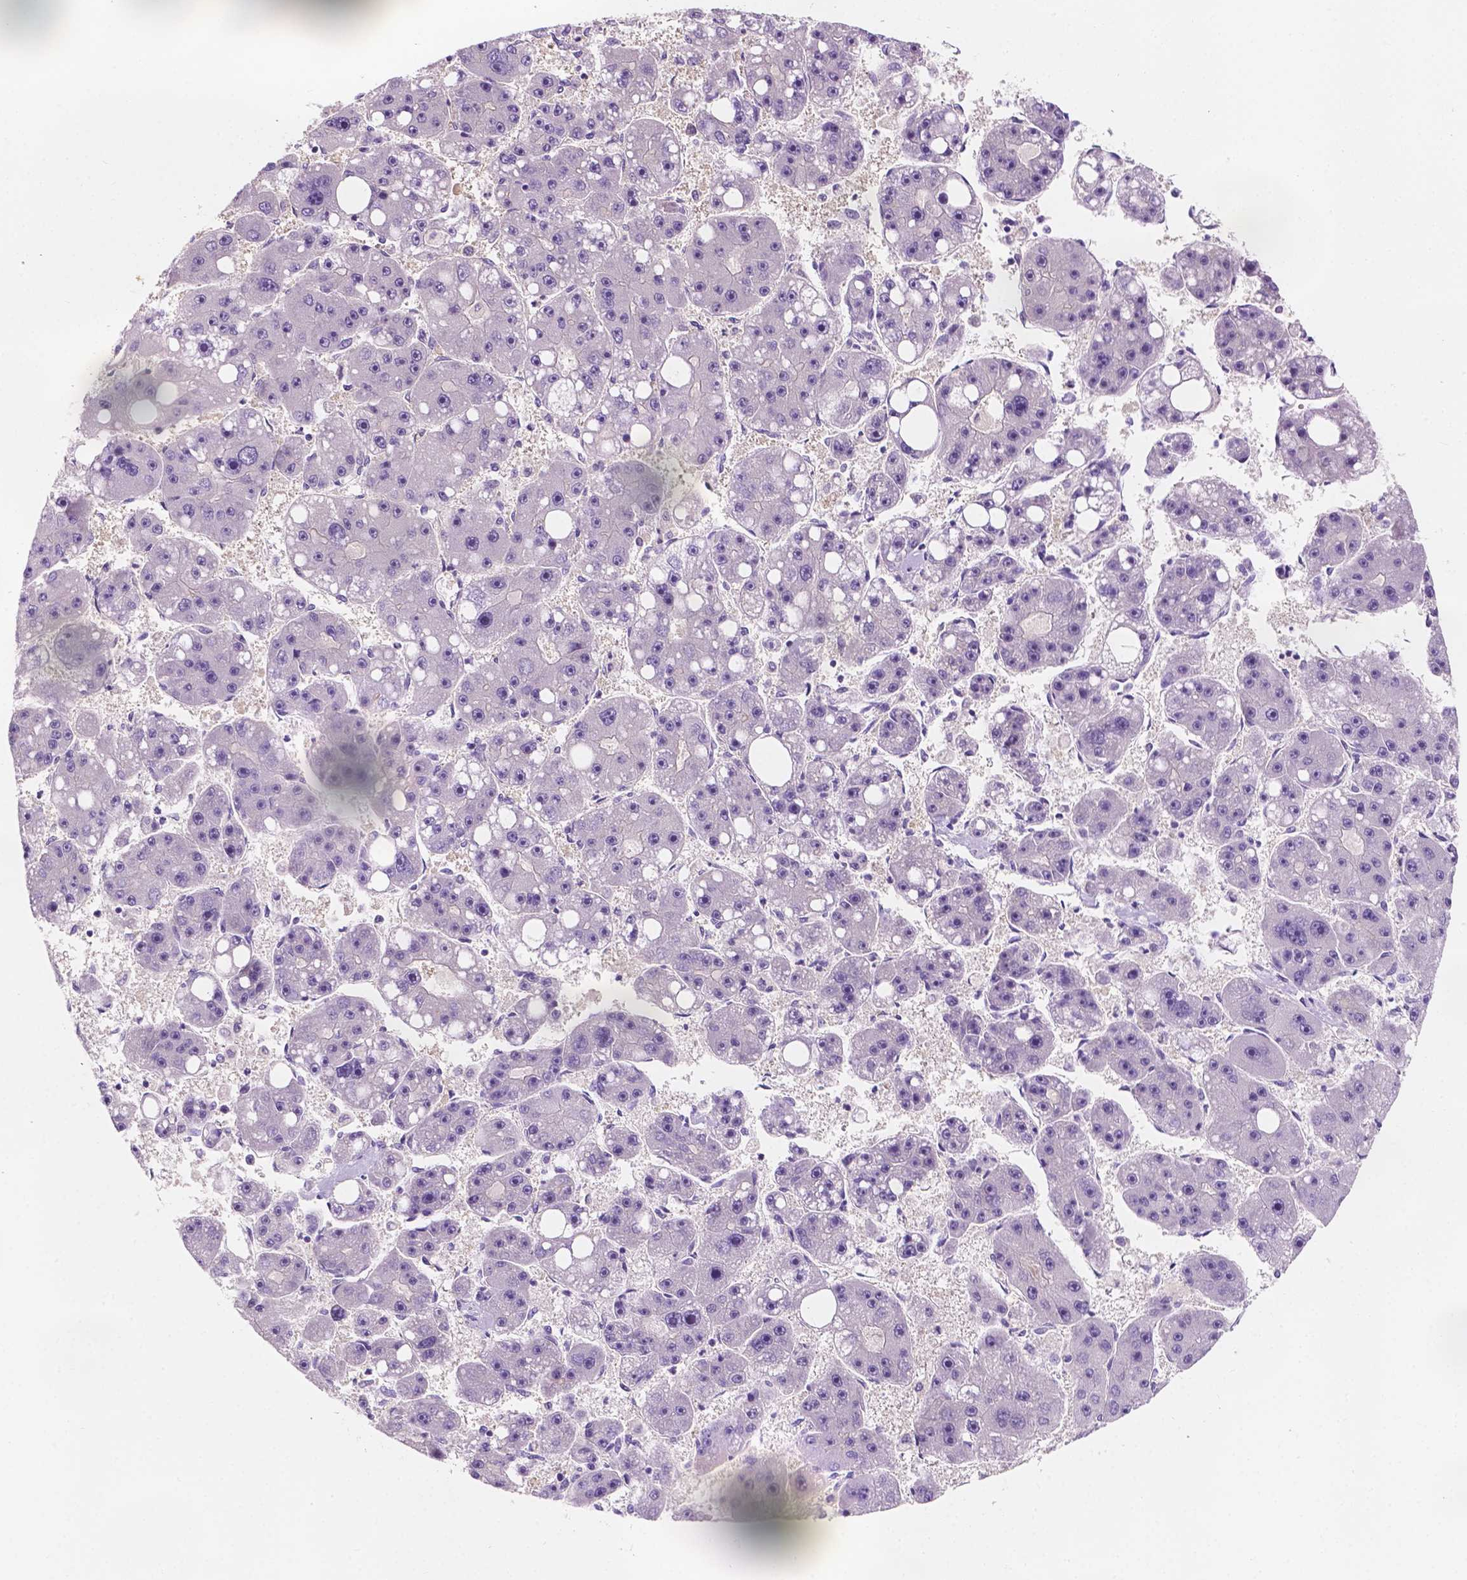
{"staining": {"intensity": "negative", "quantity": "none", "location": "none"}, "tissue": "liver cancer", "cell_type": "Tumor cells", "image_type": "cancer", "snomed": [{"axis": "morphology", "description": "Carcinoma, Hepatocellular, NOS"}, {"axis": "topography", "description": "Liver"}], "caption": "IHC histopathology image of neoplastic tissue: human liver cancer (hepatocellular carcinoma) stained with DAB (3,3'-diaminobenzidine) demonstrates no significant protein staining in tumor cells. Brightfield microscopy of immunohistochemistry stained with DAB (brown) and hematoxylin (blue), captured at high magnification.", "gene": "SIRT2", "patient": {"sex": "female", "age": 61}}